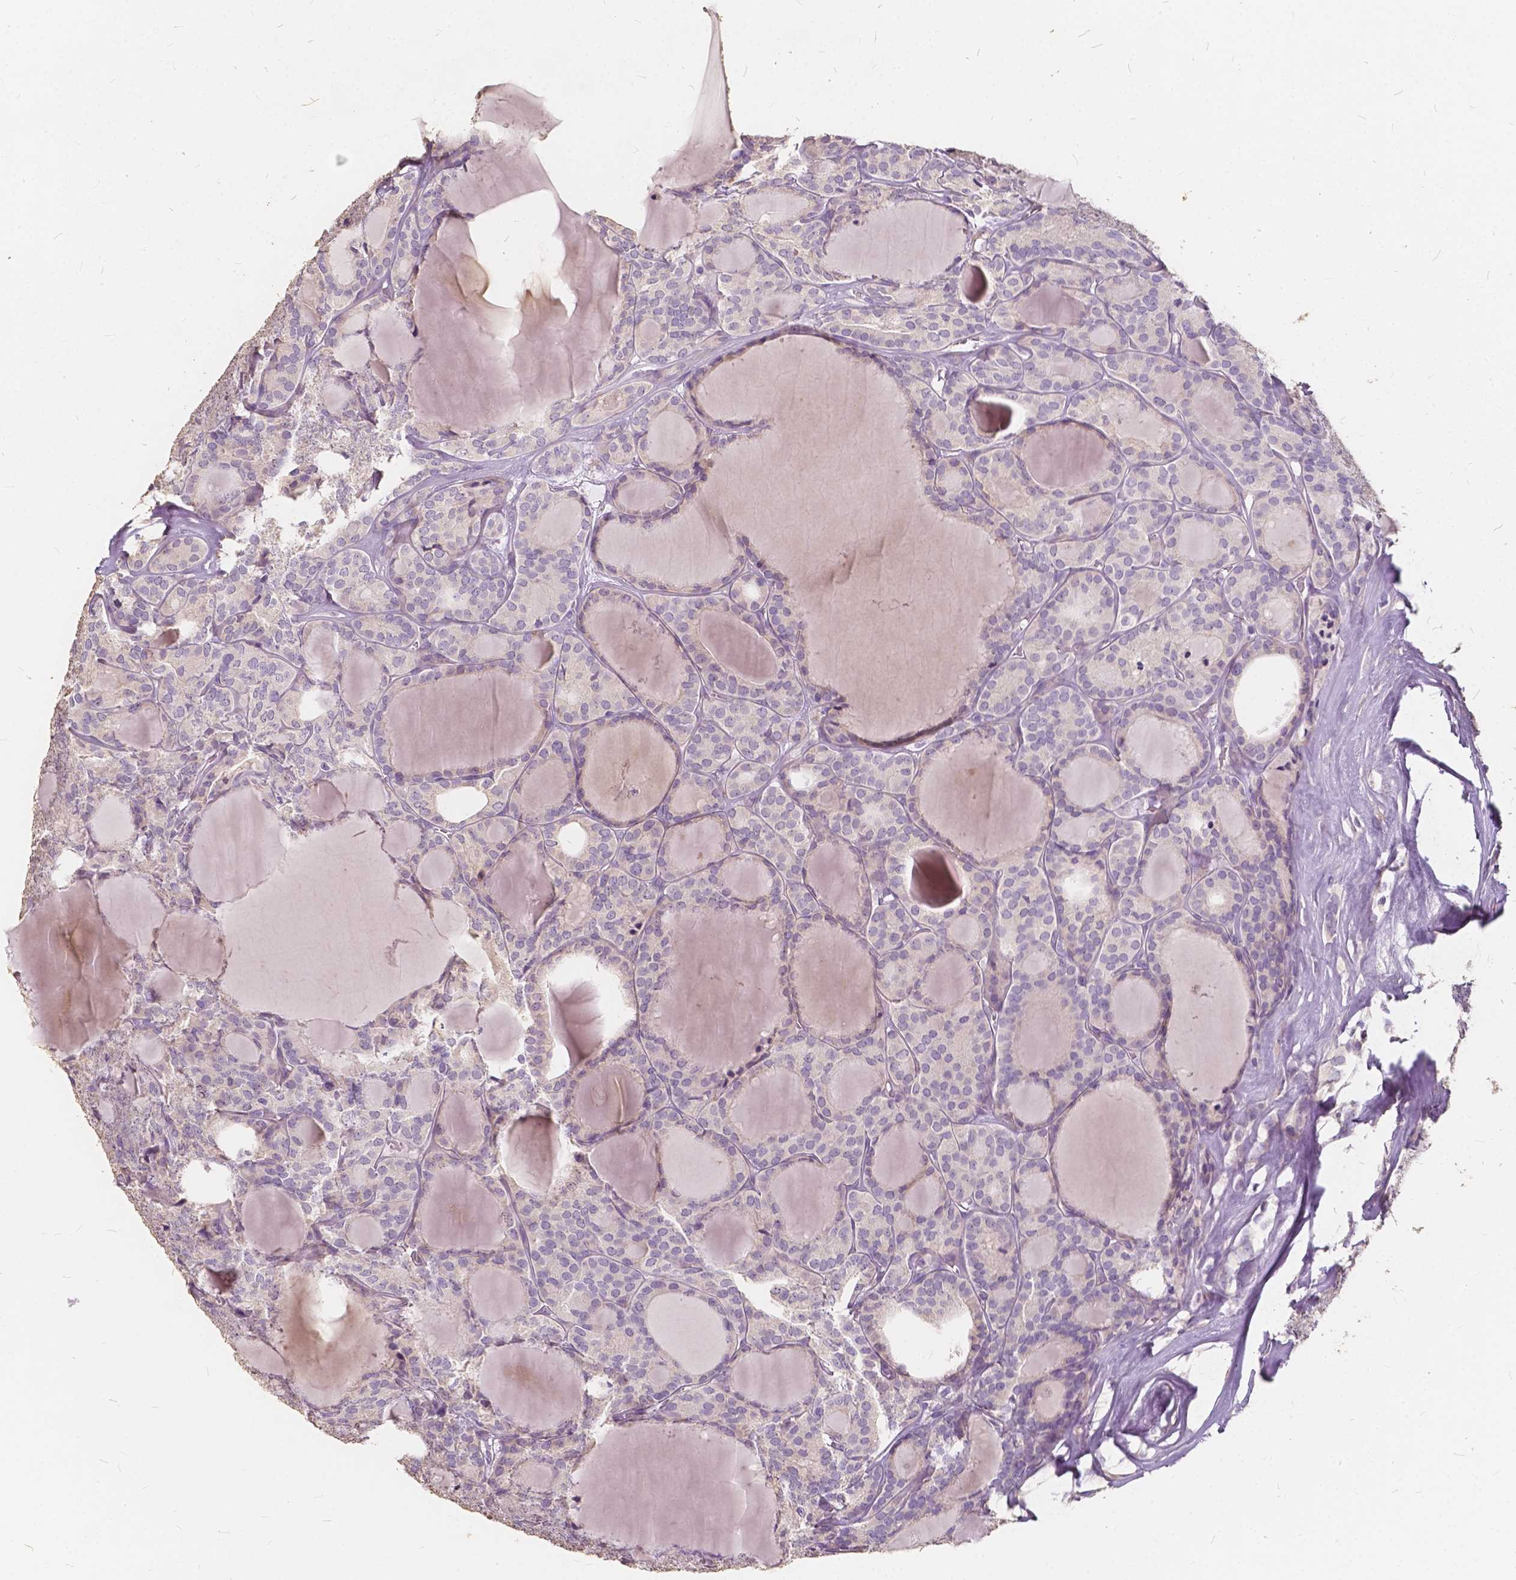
{"staining": {"intensity": "negative", "quantity": "none", "location": "none"}, "tissue": "thyroid cancer", "cell_type": "Tumor cells", "image_type": "cancer", "snomed": [{"axis": "morphology", "description": "Follicular adenoma carcinoma, NOS"}, {"axis": "topography", "description": "Thyroid gland"}], "caption": "This is an immunohistochemistry photomicrograph of thyroid cancer. There is no expression in tumor cells.", "gene": "SLC7A8", "patient": {"sex": "male", "age": 74}}